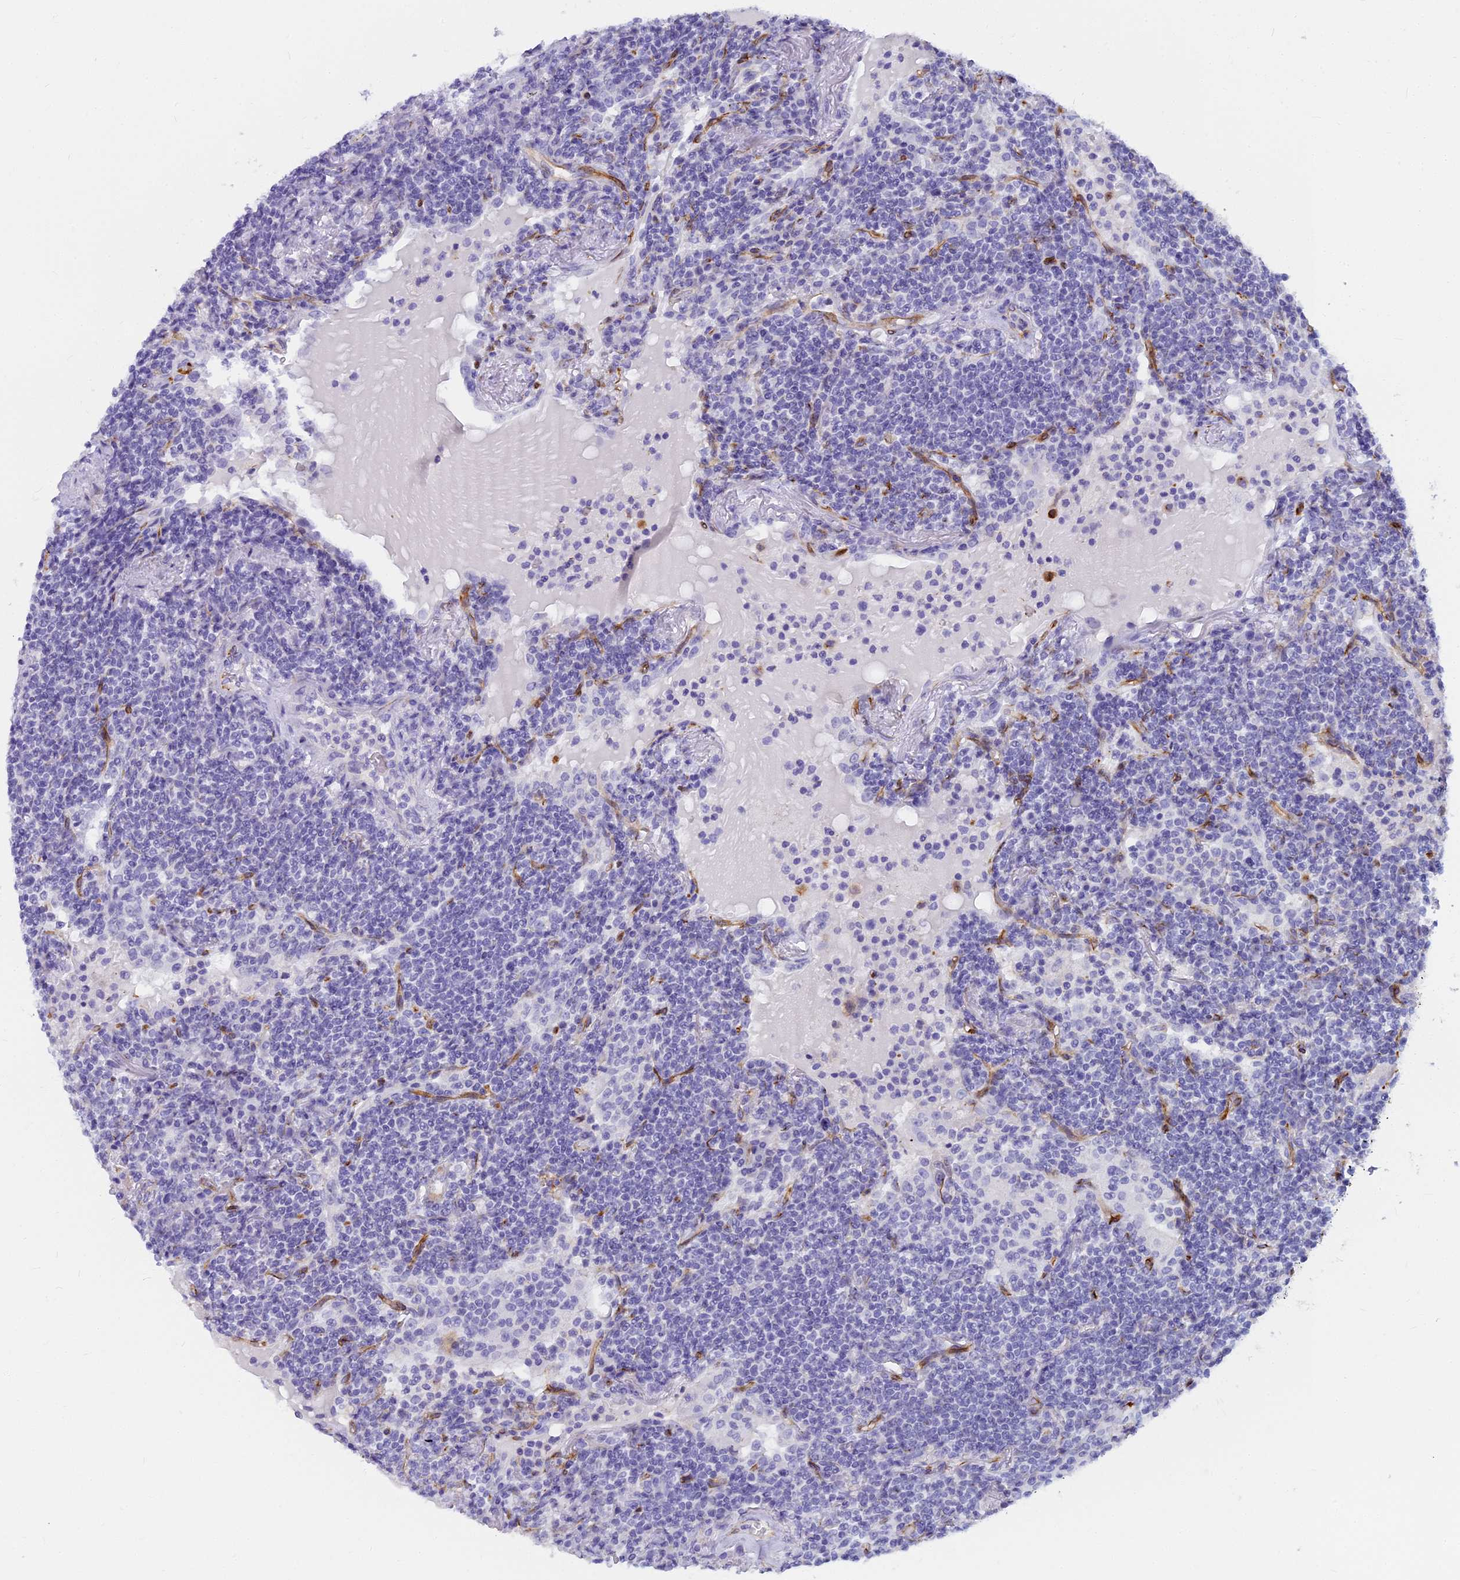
{"staining": {"intensity": "negative", "quantity": "none", "location": "none"}, "tissue": "lymphoma", "cell_type": "Tumor cells", "image_type": "cancer", "snomed": [{"axis": "morphology", "description": "Malignant lymphoma, non-Hodgkin's type, Low grade"}, {"axis": "topography", "description": "Lung"}], "caption": "There is no significant positivity in tumor cells of malignant lymphoma, non-Hodgkin's type (low-grade). (Stains: DAB (3,3'-diaminobenzidine) immunohistochemistry (IHC) with hematoxylin counter stain, Microscopy: brightfield microscopy at high magnification).", "gene": "EVI2A", "patient": {"sex": "female", "age": 71}}